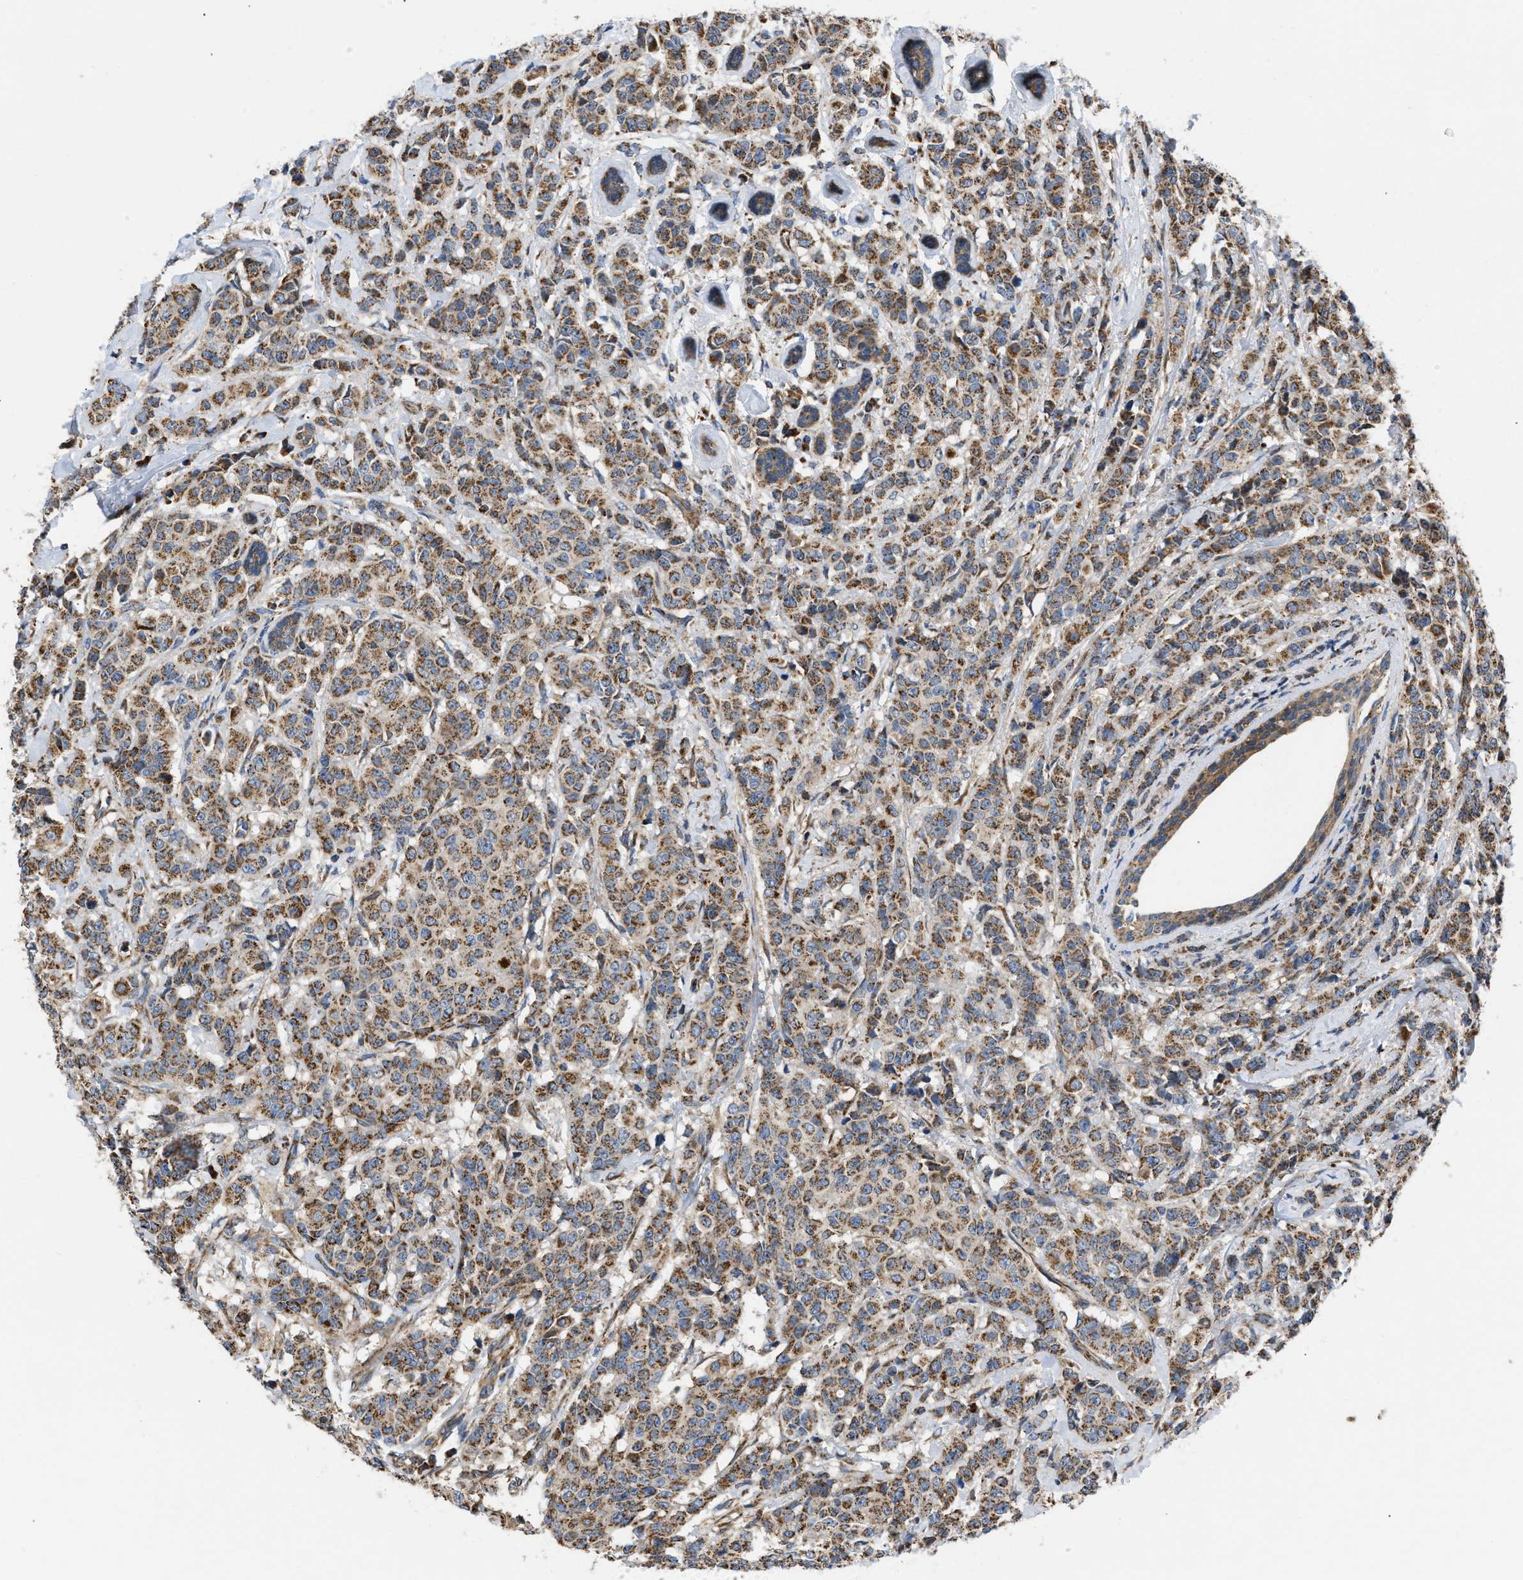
{"staining": {"intensity": "moderate", "quantity": ">75%", "location": "cytoplasmic/membranous"}, "tissue": "breast cancer", "cell_type": "Tumor cells", "image_type": "cancer", "snomed": [{"axis": "morphology", "description": "Normal tissue, NOS"}, {"axis": "morphology", "description": "Duct carcinoma"}, {"axis": "topography", "description": "Breast"}], "caption": "A histopathology image of human breast invasive ductal carcinoma stained for a protein displays moderate cytoplasmic/membranous brown staining in tumor cells.", "gene": "OPTN", "patient": {"sex": "female", "age": 40}}